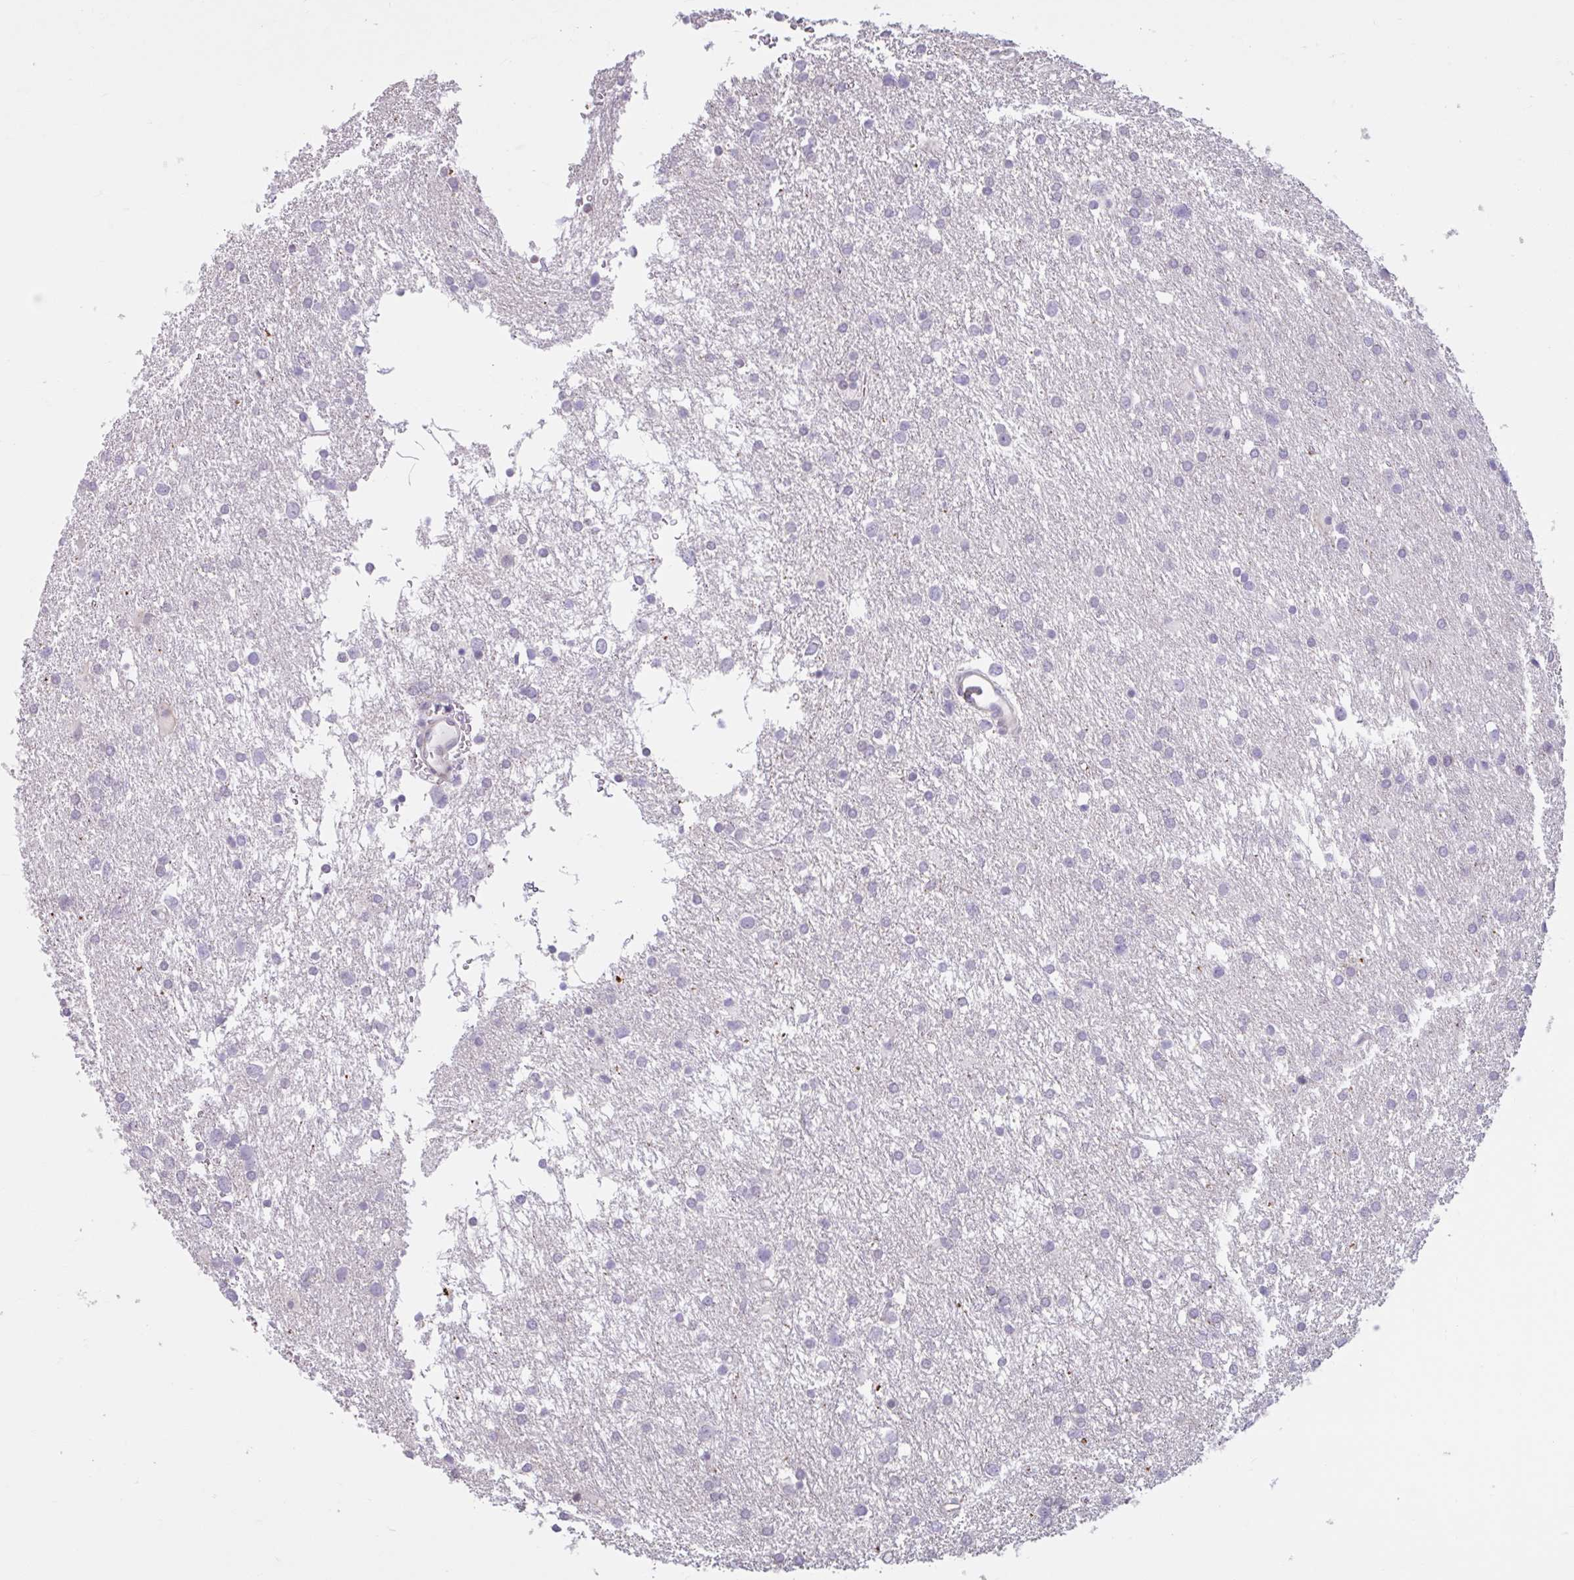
{"staining": {"intensity": "negative", "quantity": "none", "location": "none"}, "tissue": "glioma", "cell_type": "Tumor cells", "image_type": "cancer", "snomed": [{"axis": "morphology", "description": "Glioma, malignant, Low grade"}, {"axis": "topography", "description": "Brain"}], "caption": "The photomicrograph displays no significant expression in tumor cells of glioma.", "gene": "CDH19", "patient": {"sex": "female", "age": 32}}